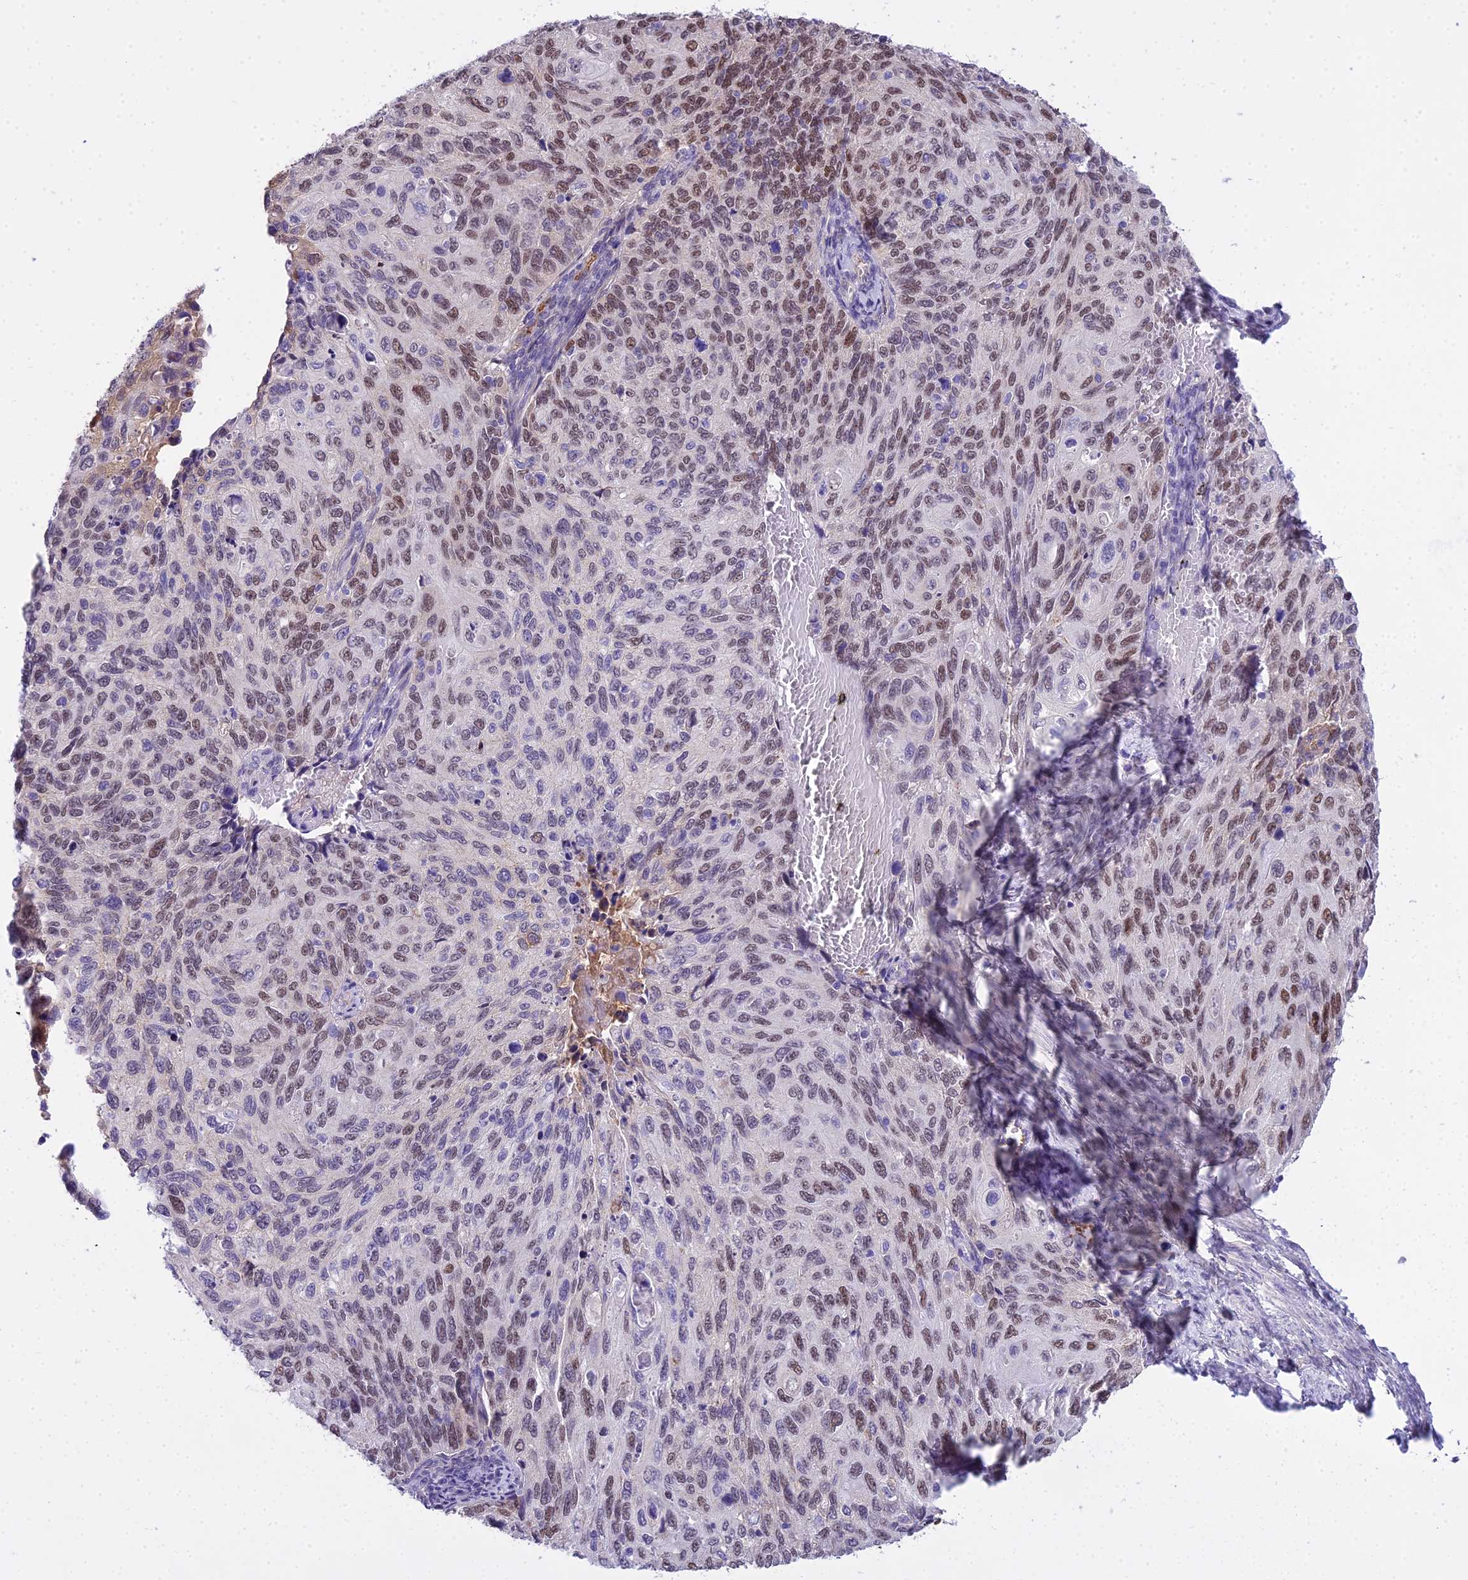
{"staining": {"intensity": "moderate", "quantity": ">75%", "location": "nuclear"}, "tissue": "cervical cancer", "cell_type": "Tumor cells", "image_type": "cancer", "snomed": [{"axis": "morphology", "description": "Squamous cell carcinoma, NOS"}, {"axis": "topography", "description": "Cervix"}], "caption": "High-magnification brightfield microscopy of cervical cancer (squamous cell carcinoma) stained with DAB (3,3'-diaminobenzidine) (brown) and counterstained with hematoxylin (blue). tumor cells exhibit moderate nuclear expression is identified in approximately>75% of cells. The staining is performed using DAB brown chromogen to label protein expression. The nuclei are counter-stained blue using hematoxylin.", "gene": "MAT2A", "patient": {"sex": "female", "age": 70}}